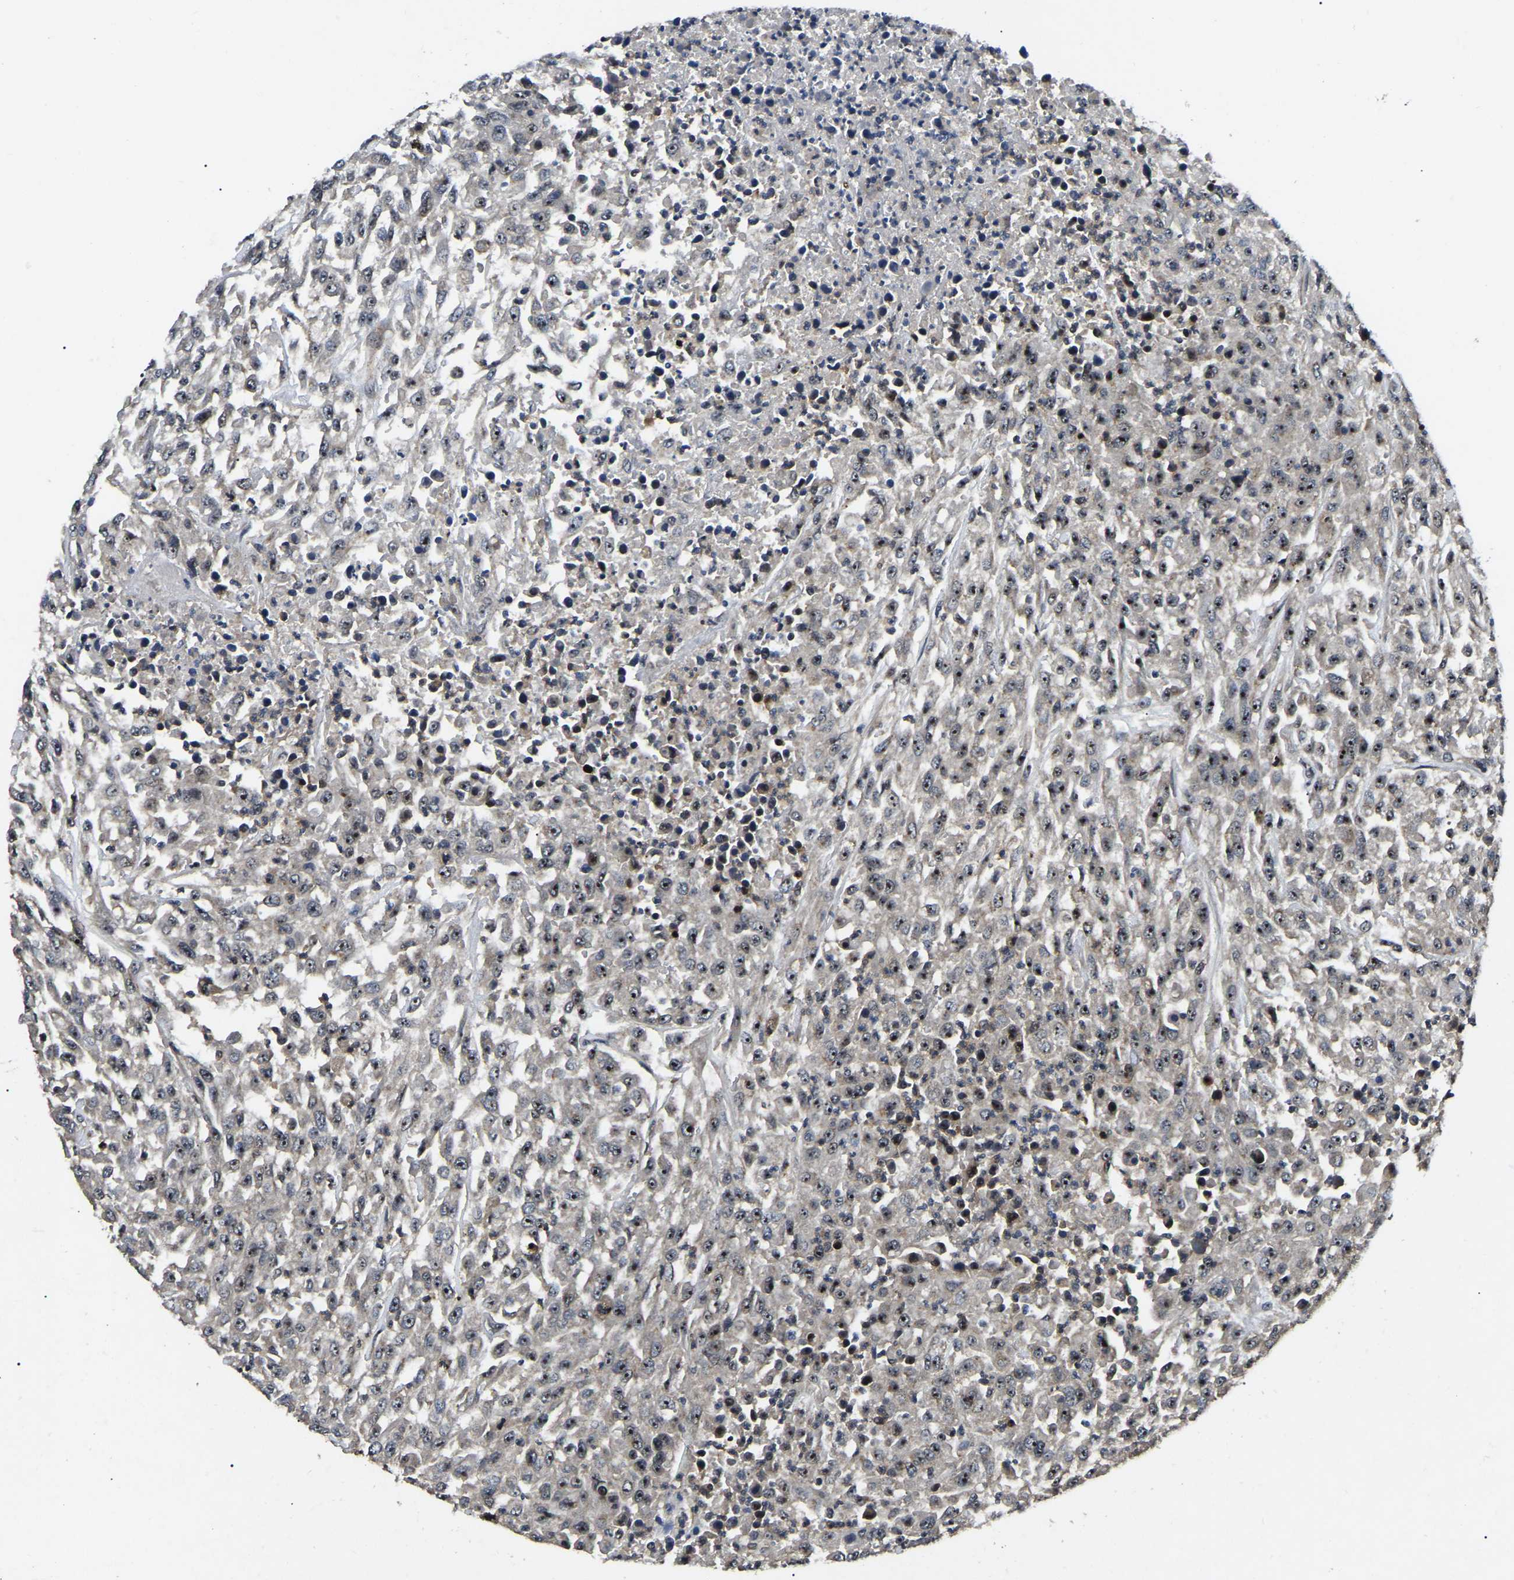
{"staining": {"intensity": "strong", "quantity": ">75%", "location": "nuclear"}, "tissue": "urothelial cancer", "cell_type": "Tumor cells", "image_type": "cancer", "snomed": [{"axis": "morphology", "description": "Urothelial carcinoma, High grade"}, {"axis": "topography", "description": "Urinary bladder"}], "caption": "Urothelial cancer stained with IHC displays strong nuclear positivity in approximately >75% of tumor cells. Immunohistochemistry stains the protein of interest in brown and the nuclei are stained blue.", "gene": "RBM28", "patient": {"sex": "male", "age": 46}}